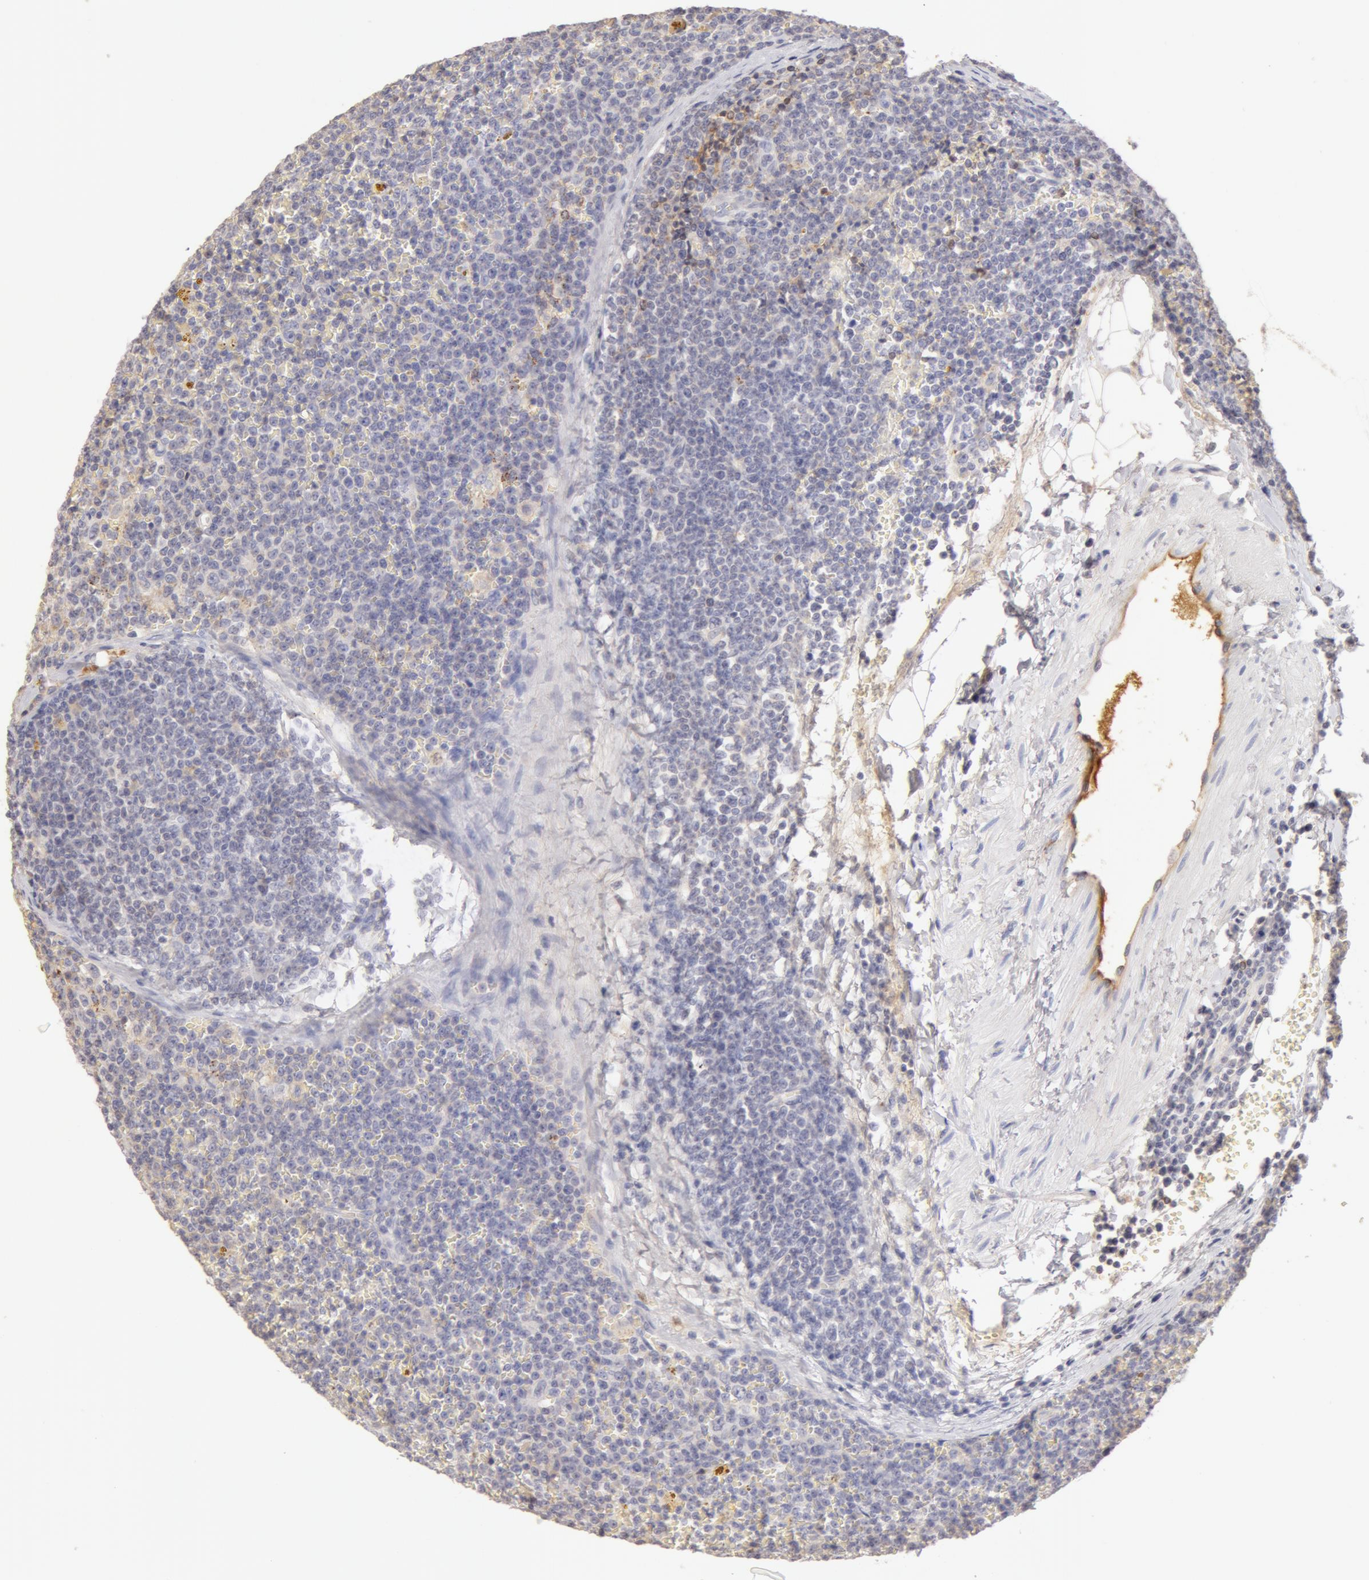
{"staining": {"intensity": "negative", "quantity": "none", "location": "none"}, "tissue": "lymphoma", "cell_type": "Tumor cells", "image_type": "cancer", "snomed": [{"axis": "morphology", "description": "Malignant lymphoma, non-Hodgkin's type, Low grade"}, {"axis": "topography", "description": "Lymph node"}], "caption": "Tumor cells are negative for brown protein staining in lymphoma.", "gene": "GC", "patient": {"sex": "male", "age": 50}}